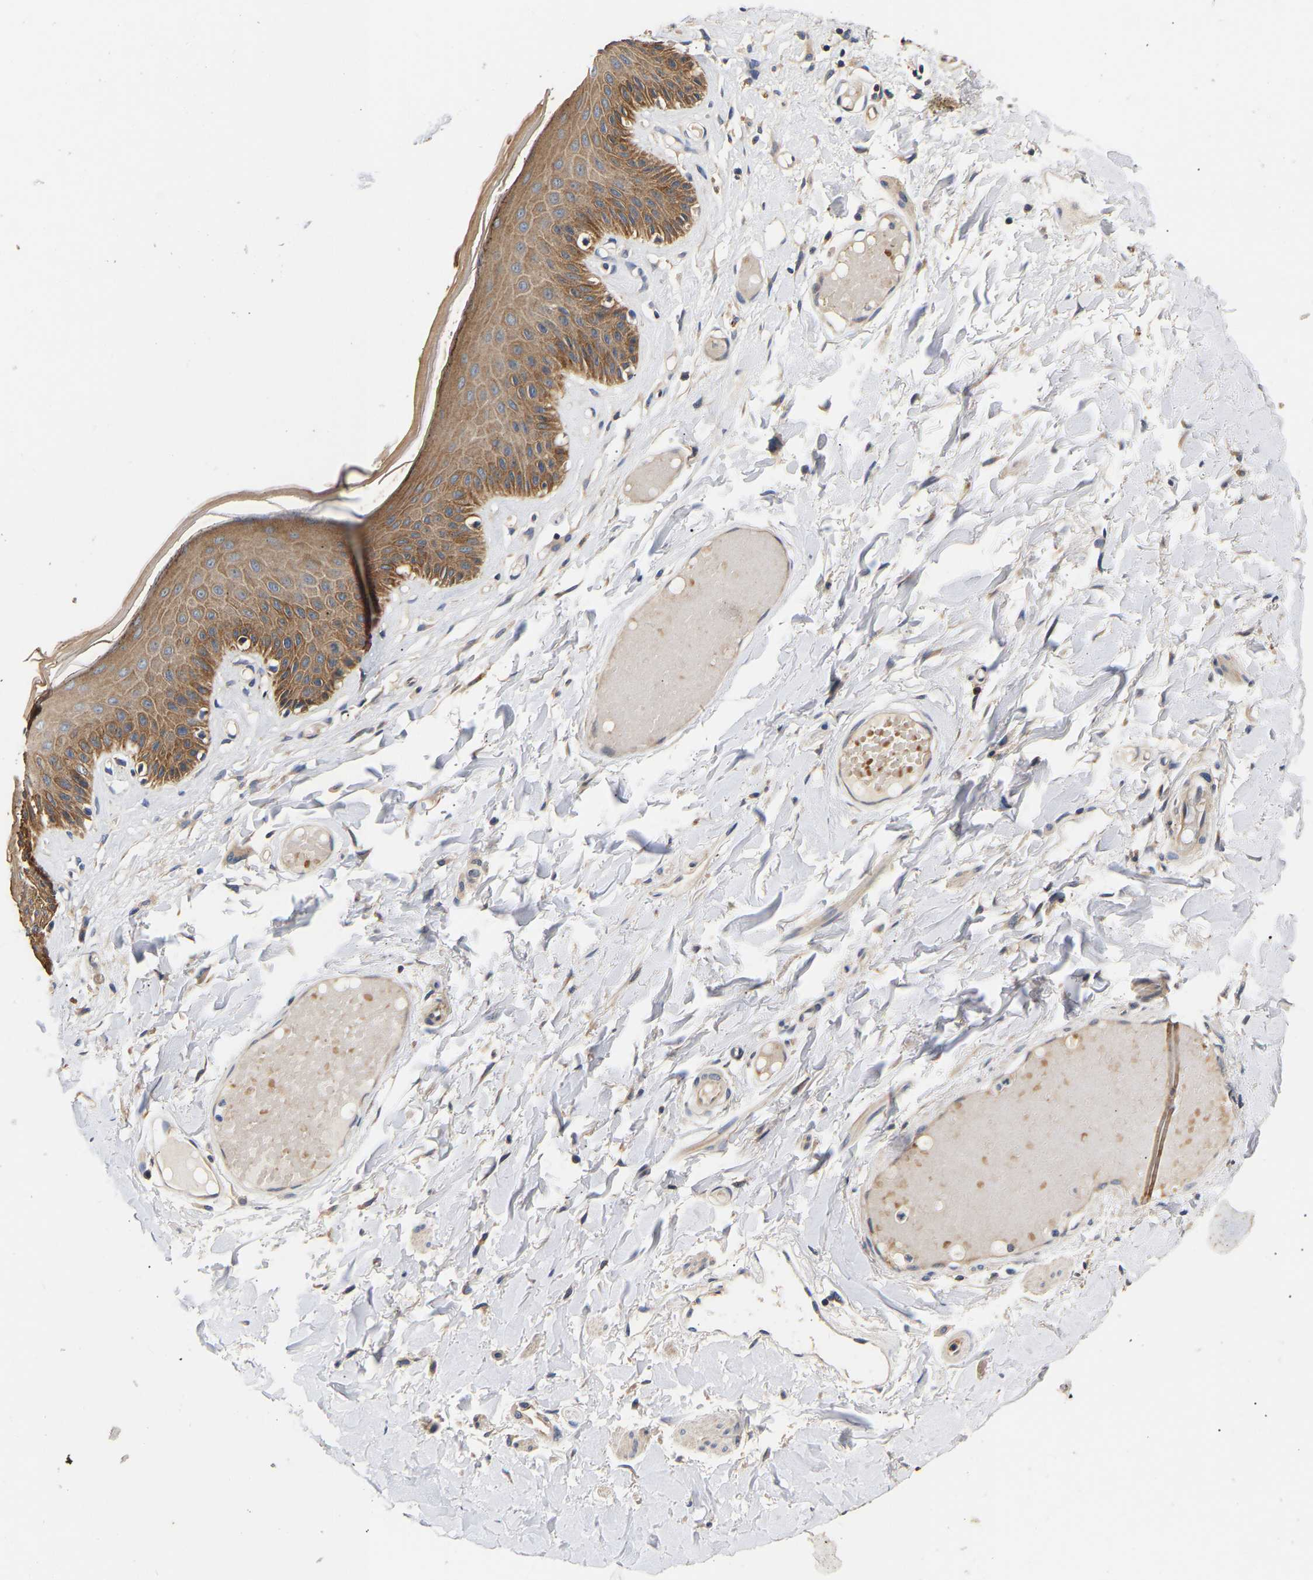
{"staining": {"intensity": "moderate", "quantity": ">75%", "location": "cytoplasmic/membranous"}, "tissue": "skin", "cell_type": "Epidermal cells", "image_type": "normal", "snomed": [{"axis": "morphology", "description": "Normal tissue, NOS"}, {"axis": "topography", "description": "Vulva"}], "caption": "Immunohistochemistry (DAB) staining of benign human skin reveals moderate cytoplasmic/membranous protein staining in about >75% of epidermal cells.", "gene": "LRBA", "patient": {"sex": "female", "age": 73}}